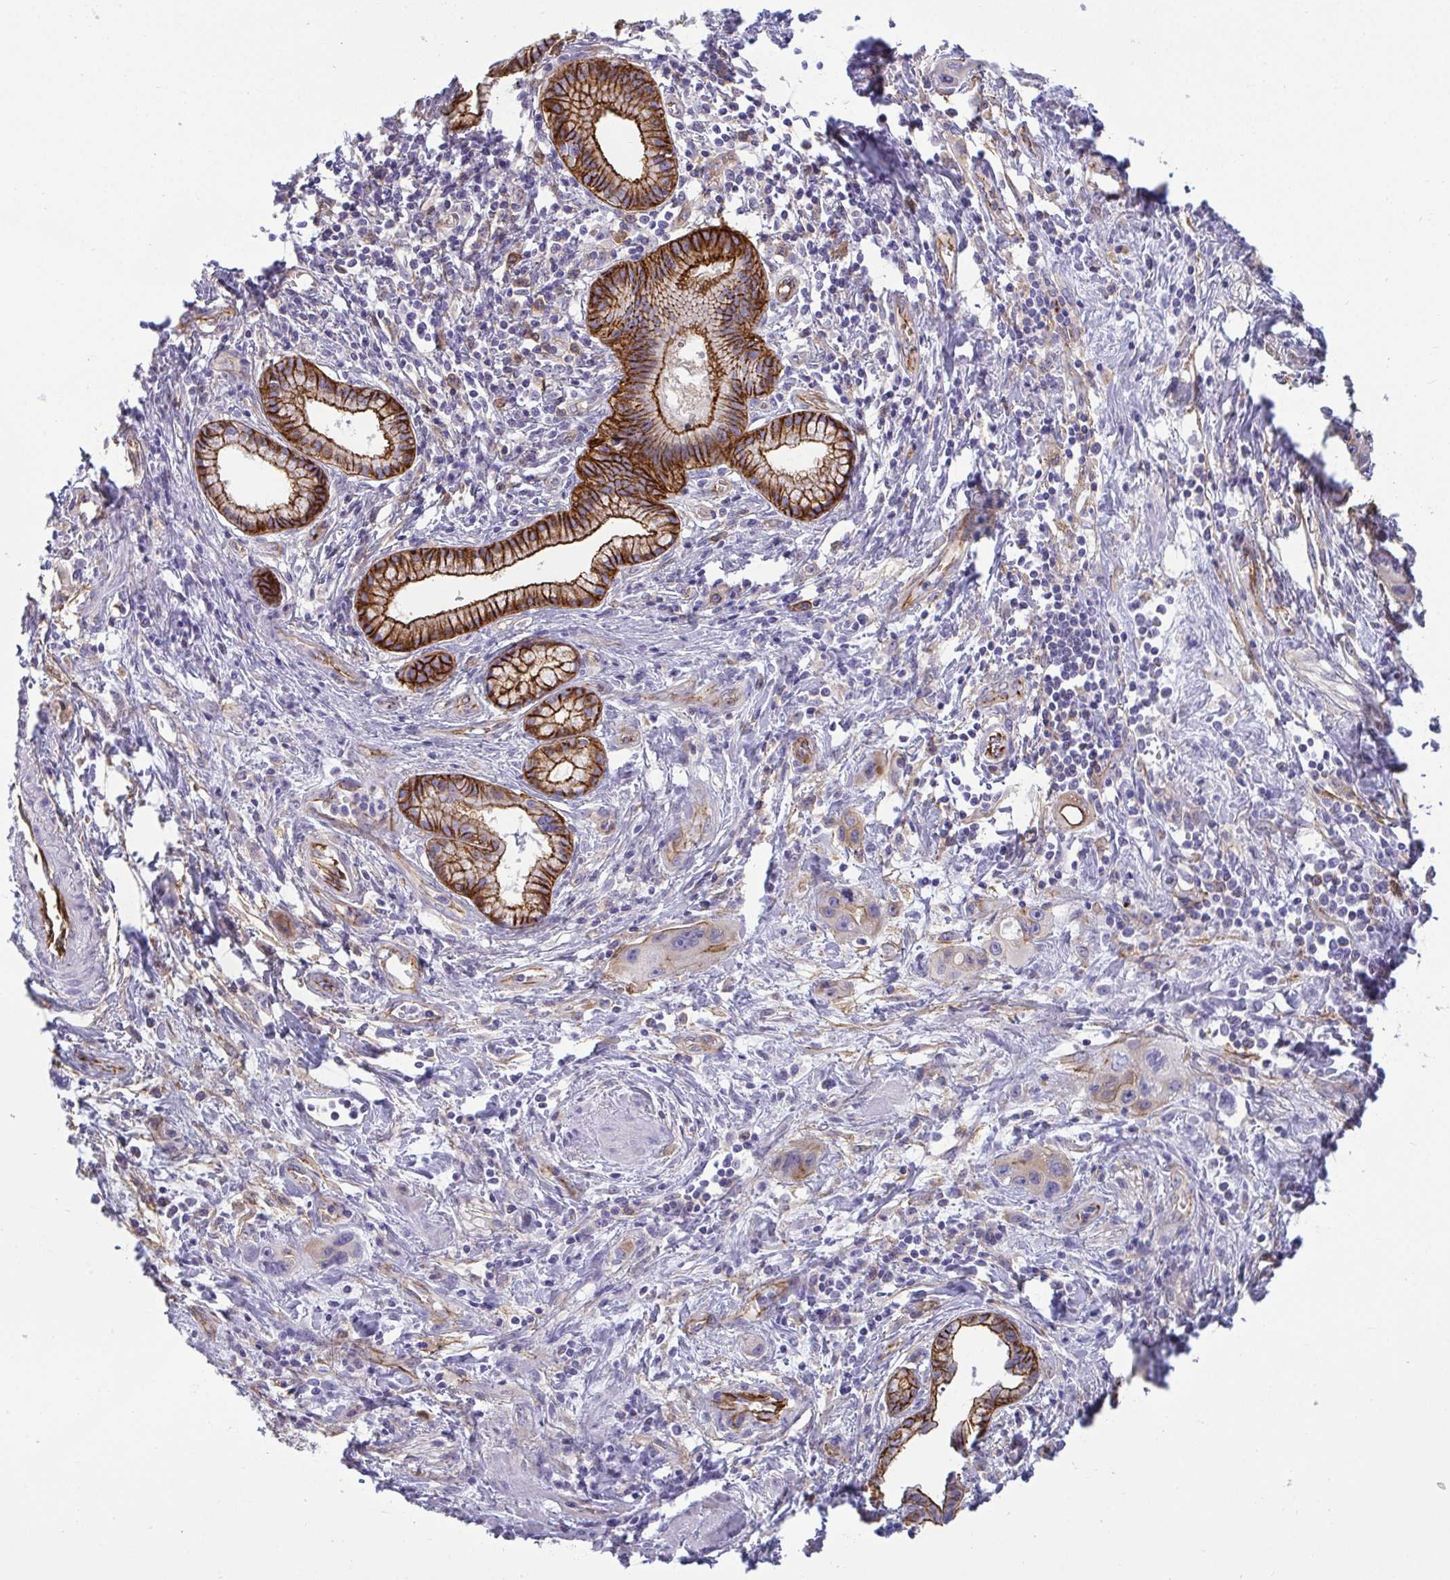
{"staining": {"intensity": "weak", "quantity": "<25%", "location": "cytoplasmic/membranous"}, "tissue": "pancreatic cancer", "cell_type": "Tumor cells", "image_type": "cancer", "snomed": [{"axis": "morphology", "description": "Adenocarcinoma, NOS"}, {"axis": "topography", "description": "Pancreas"}], "caption": "Protein analysis of pancreatic cancer demonstrates no significant expression in tumor cells. (IHC, brightfield microscopy, high magnification).", "gene": "LIMA1", "patient": {"sex": "female", "age": 66}}